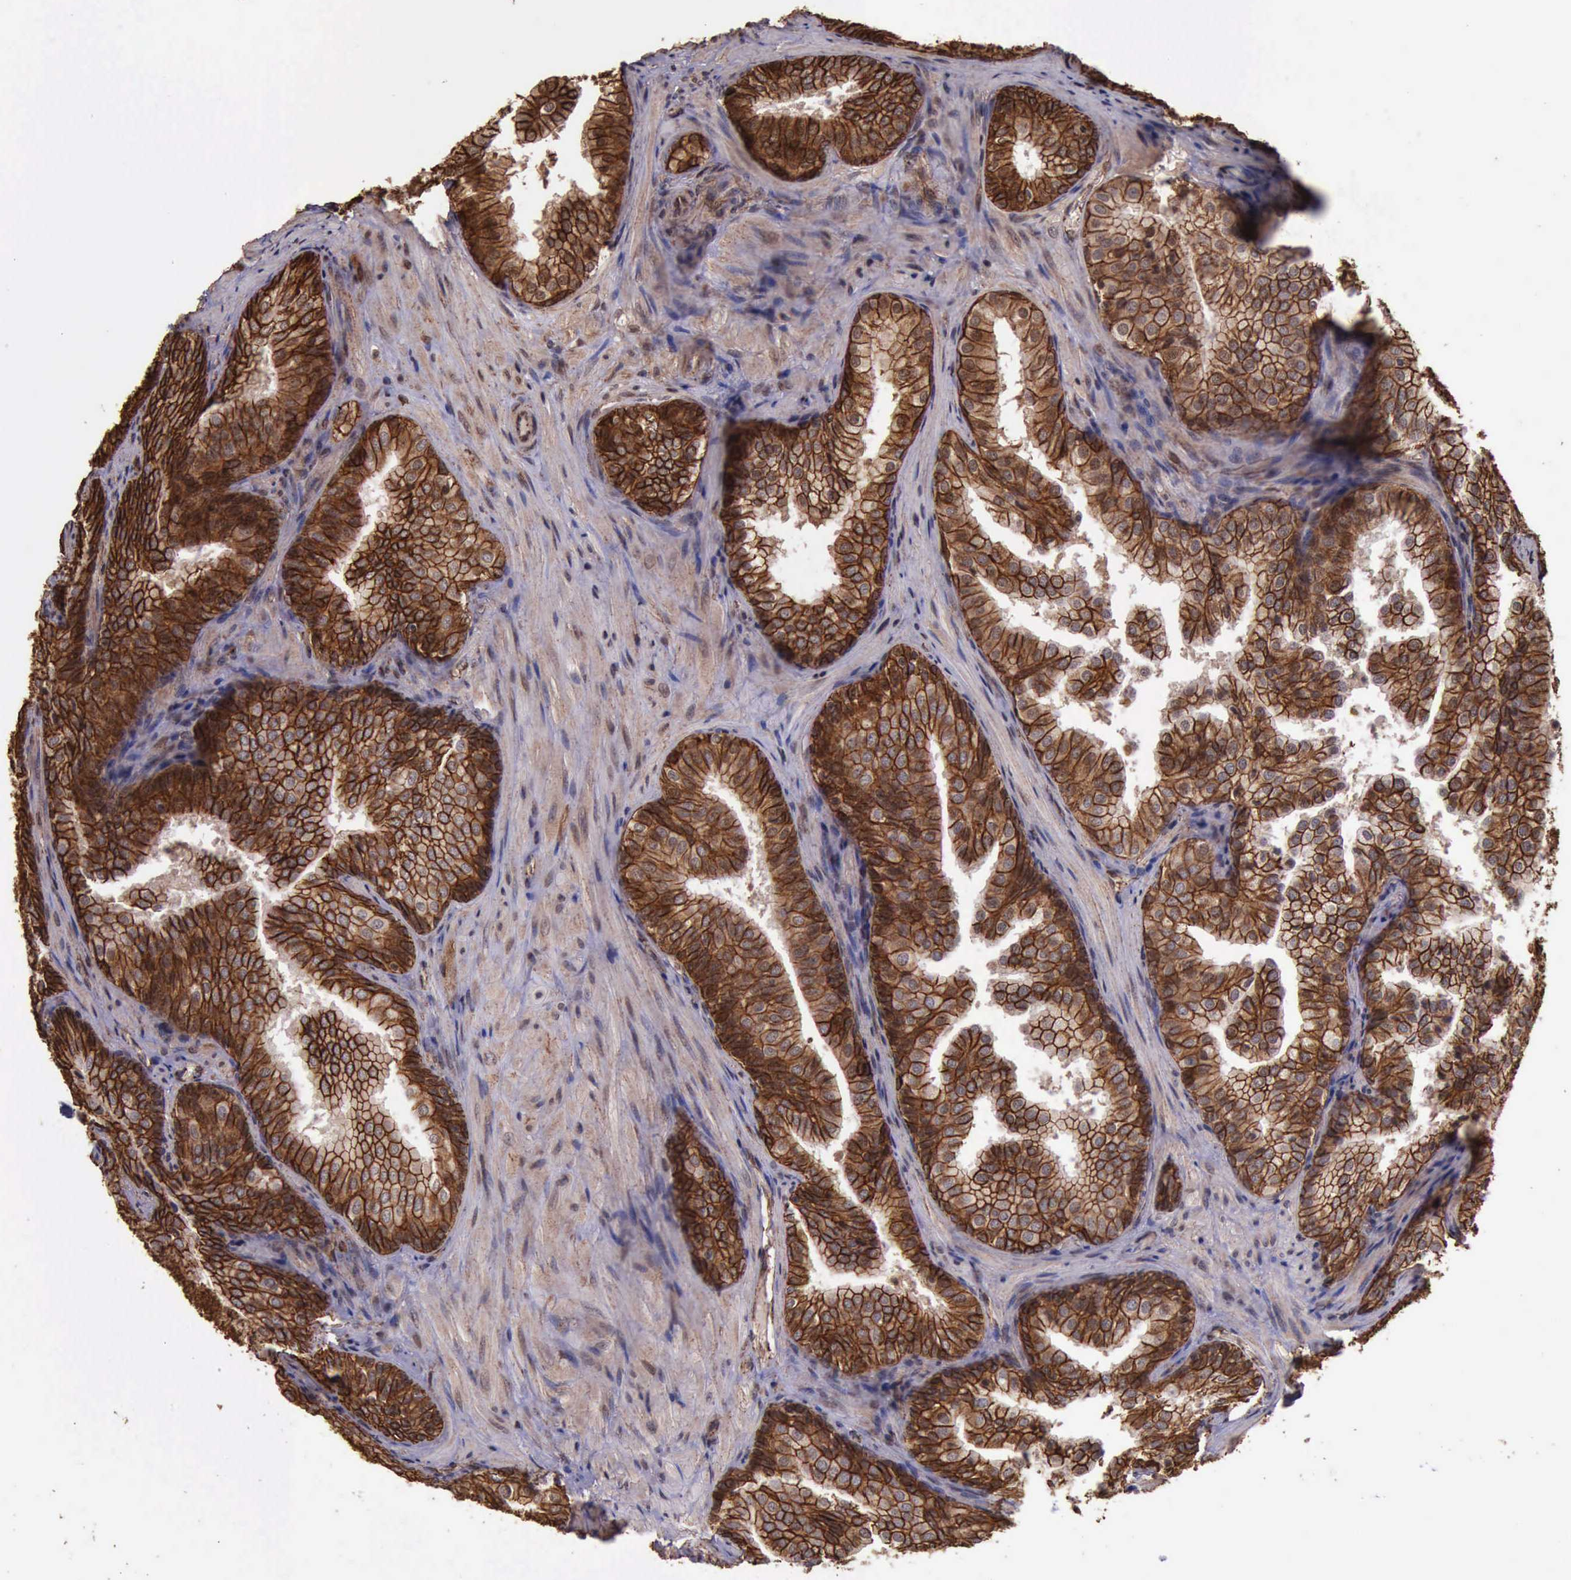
{"staining": {"intensity": "strong", "quantity": ">75%", "location": "cytoplasmic/membranous"}, "tissue": "prostate cancer", "cell_type": "Tumor cells", "image_type": "cancer", "snomed": [{"axis": "morphology", "description": "Adenocarcinoma, Low grade"}, {"axis": "topography", "description": "Prostate"}], "caption": "Human prostate cancer stained for a protein (brown) displays strong cytoplasmic/membranous positive expression in about >75% of tumor cells.", "gene": "CTNNB1", "patient": {"sex": "male", "age": 69}}